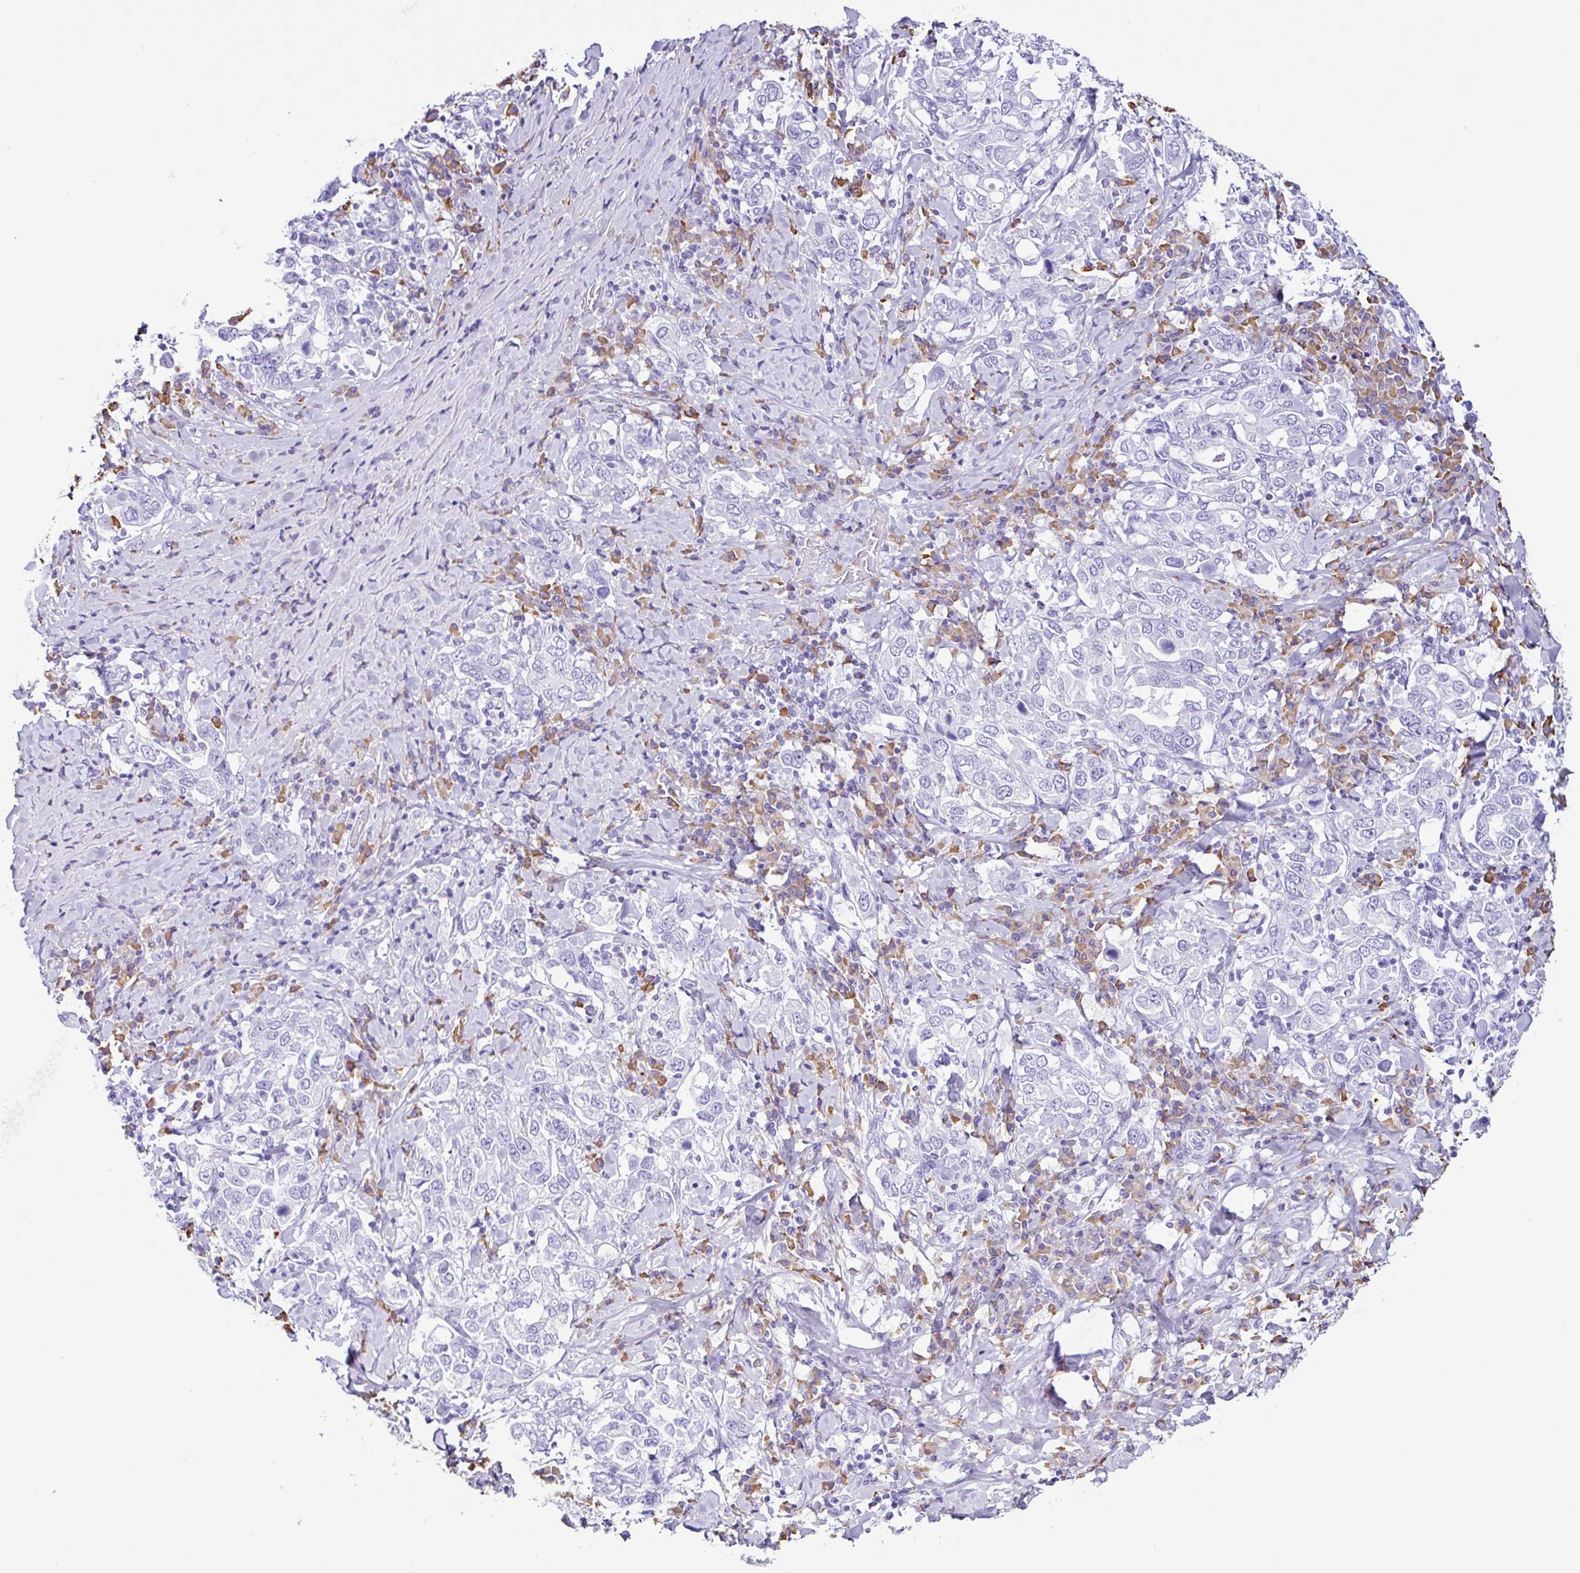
{"staining": {"intensity": "negative", "quantity": "none", "location": "none"}, "tissue": "stomach cancer", "cell_type": "Tumor cells", "image_type": "cancer", "snomed": [{"axis": "morphology", "description": "Adenocarcinoma, NOS"}, {"axis": "topography", "description": "Stomach, upper"}], "caption": "Tumor cells are negative for brown protein staining in stomach cancer (adenocarcinoma).", "gene": "PIGF", "patient": {"sex": "male", "age": 62}}